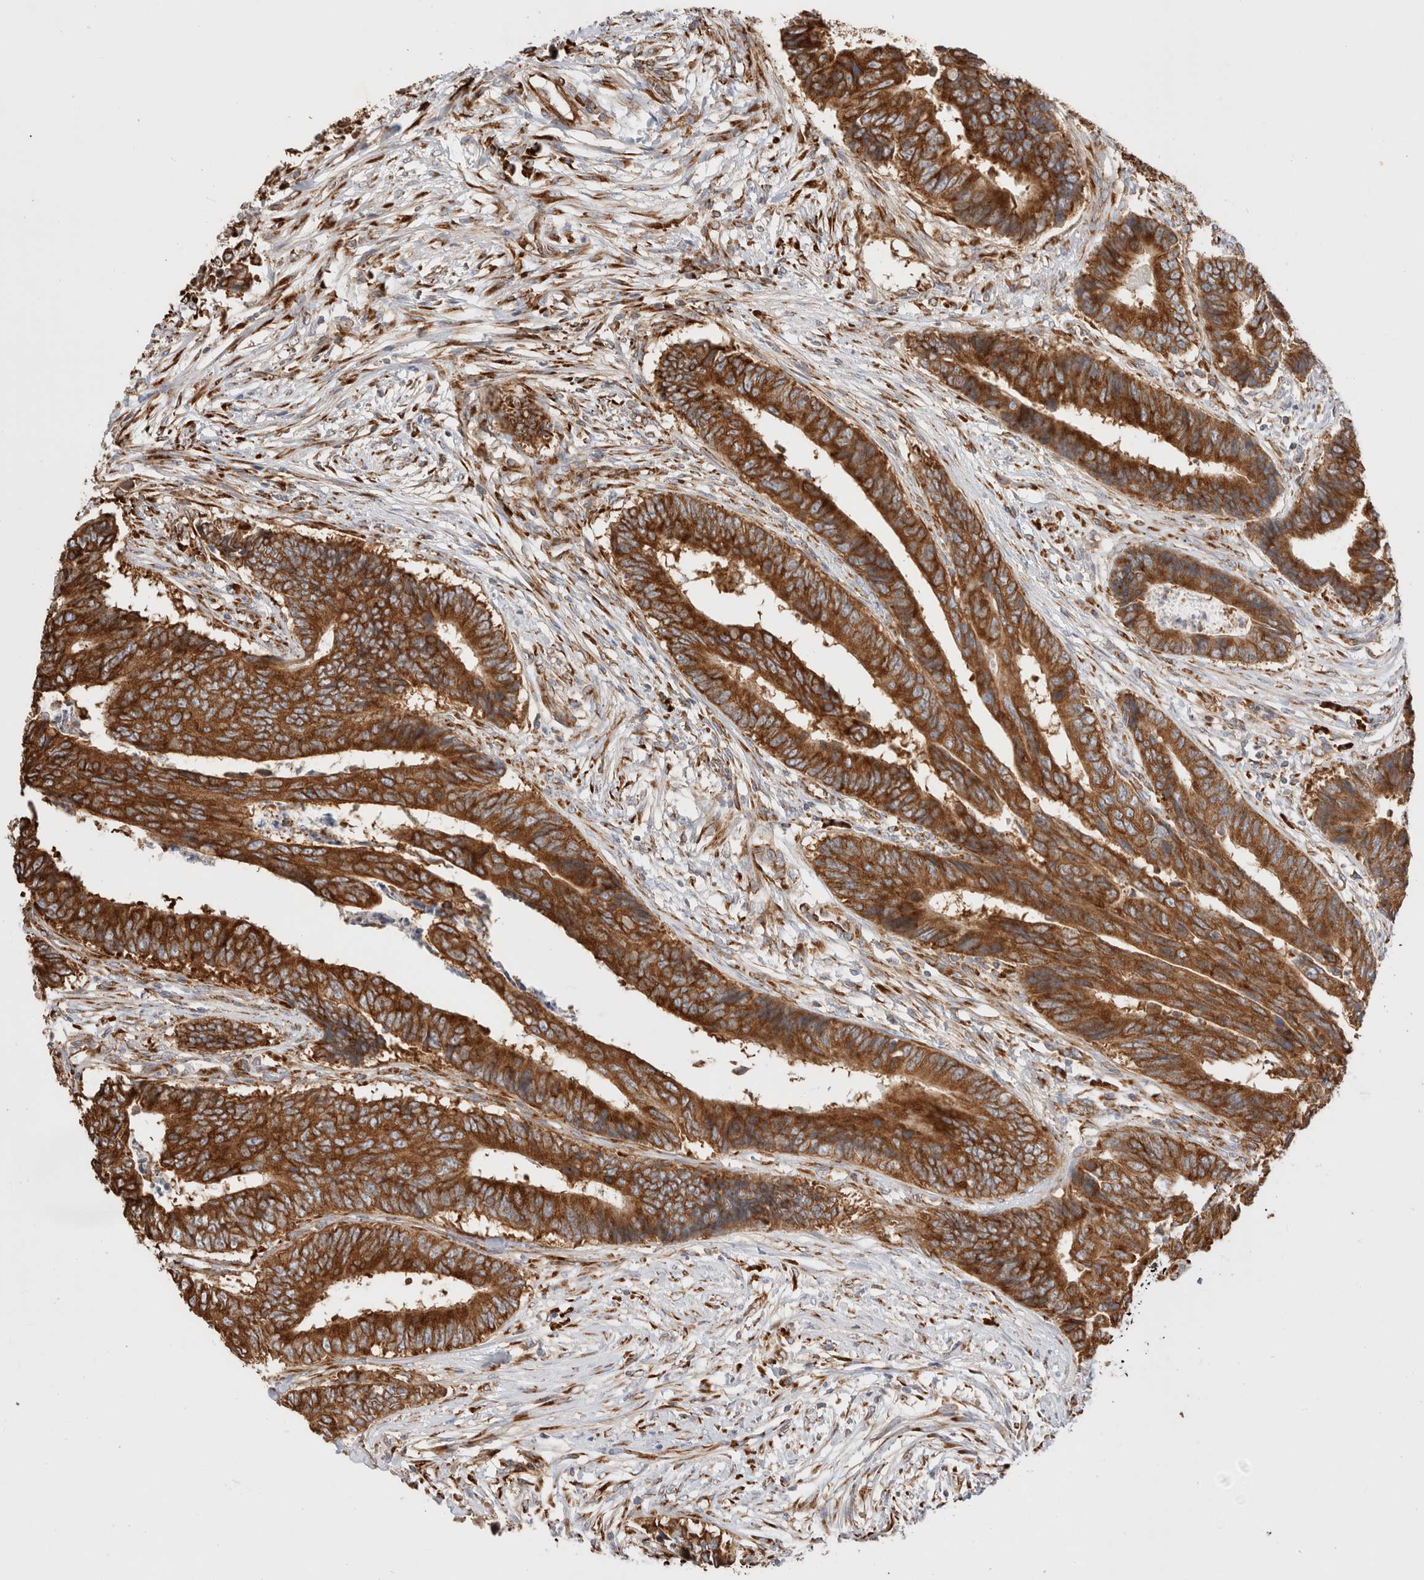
{"staining": {"intensity": "strong", "quantity": ">75%", "location": "cytoplasmic/membranous"}, "tissue": "colorectal cancer", "cell_type": "Tumor cells", "image_type": "cancer", "snomed": [{"axis": "morphology", "description": "Adenocarcinoma, NOS"}, {"axis": "topography", "description": "Rectum"}], "caption": "Brown immunohistochemical staining in colorectal adenocarcinoma displays strong cytoplasmic/membranous expression in about >75% of tumor cells.", "gene": "ZC2HC1A", "patient": {"sex": "male", "age": 84}}